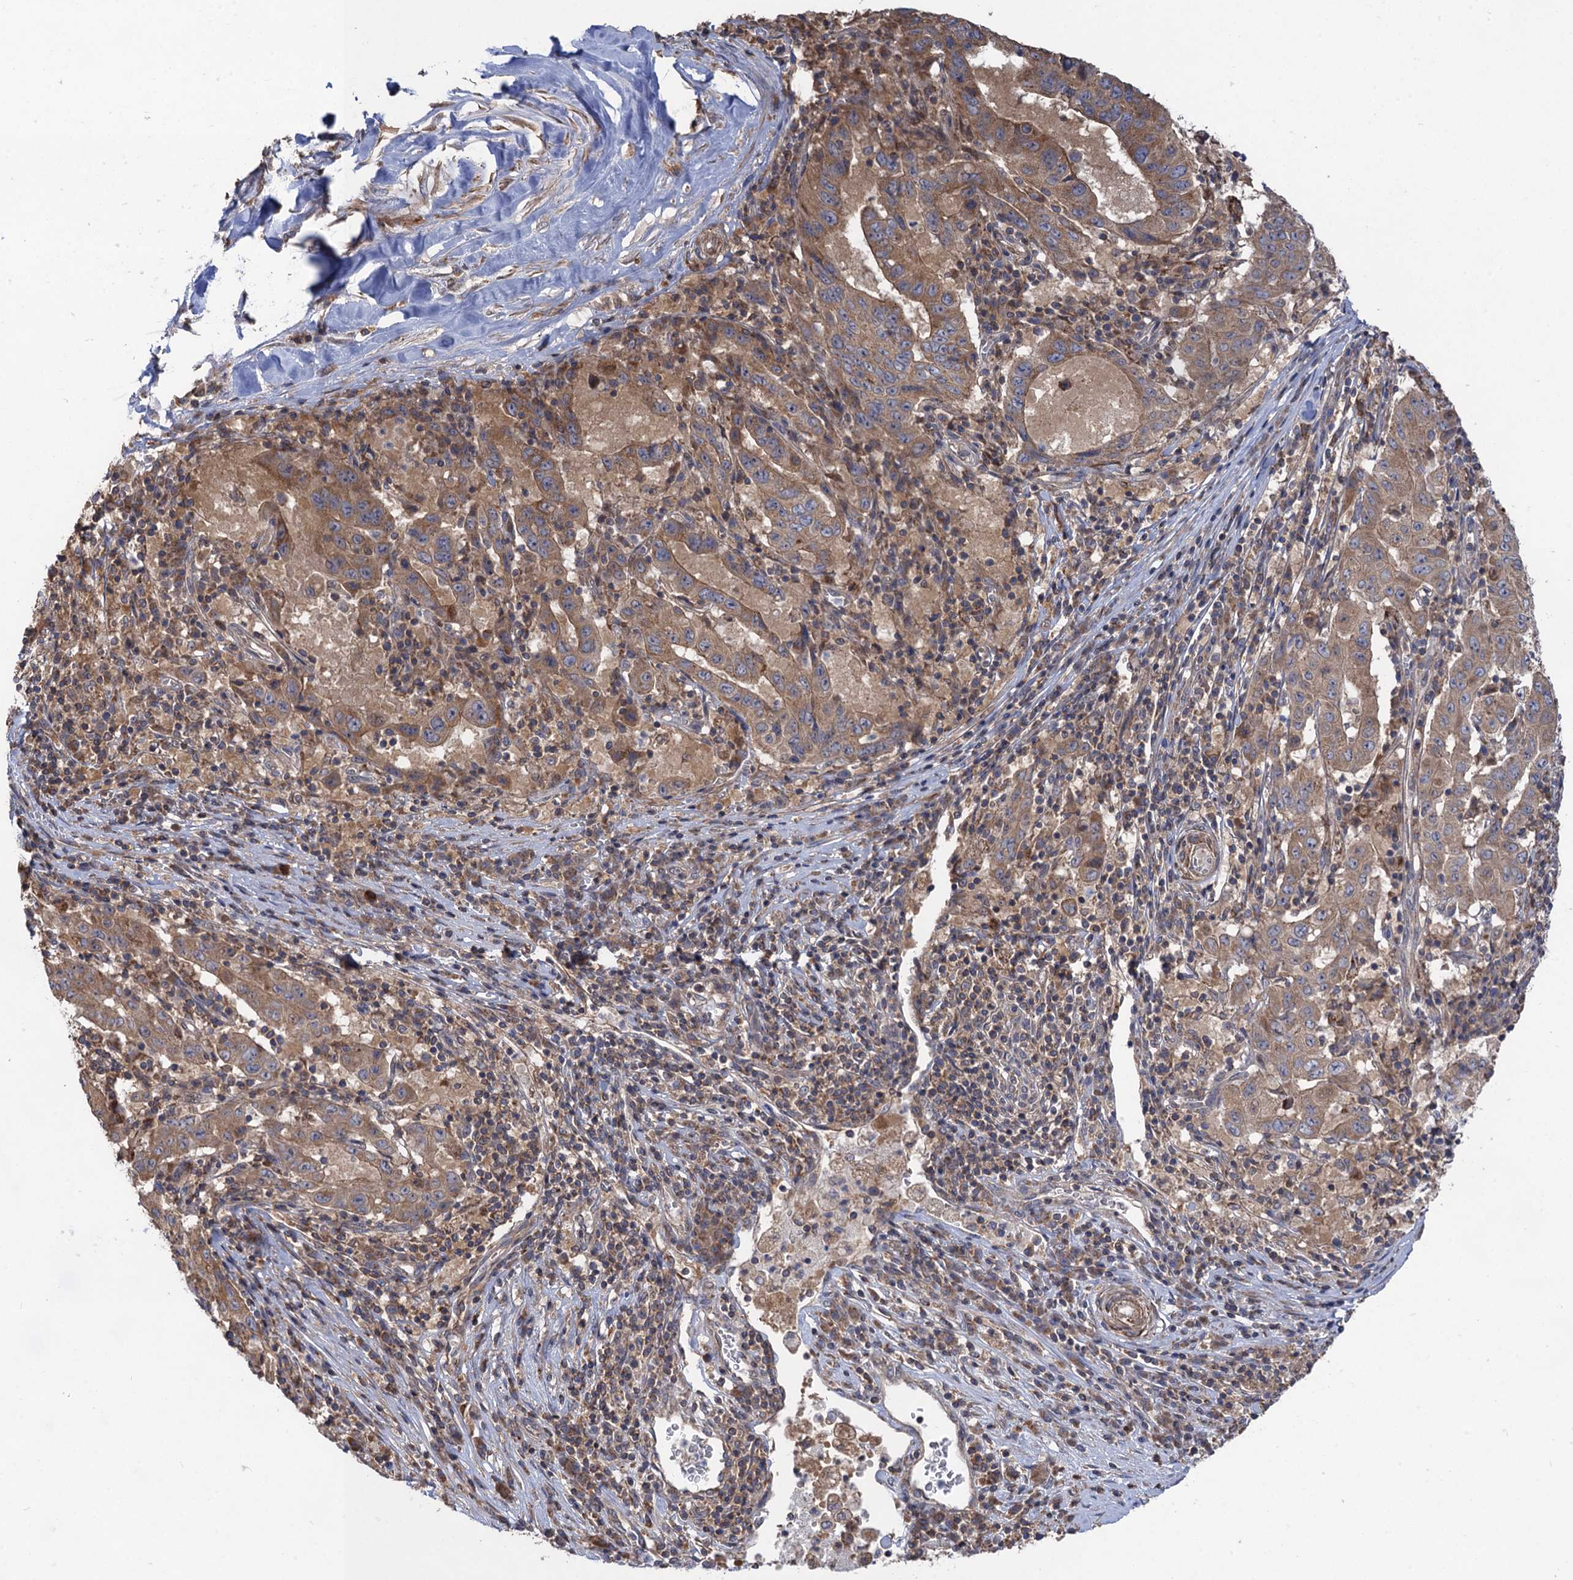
{"staining": {"intensity": "moderate", "quantity": ">75%", "location": "cytoplasmic/membranous"}, "tissue": "pancreatic cancer", "cell_type": "Tumor cells", "image_type": "cancer", "snomed": [{"axis": "morphology", "description": "Adenocarcinoma, NOS"}, {"axis": "topography", "description": "Pancreas"}], "caption": "The histopathology image displays staining of pancreatic cancer (adenocarcinoma), revealing moderate cytoplasmic/membranous protein positivity (brown color) within tumor cells.", "gene": "WDR88", "patient": {"sex": "male", "age": 63}}